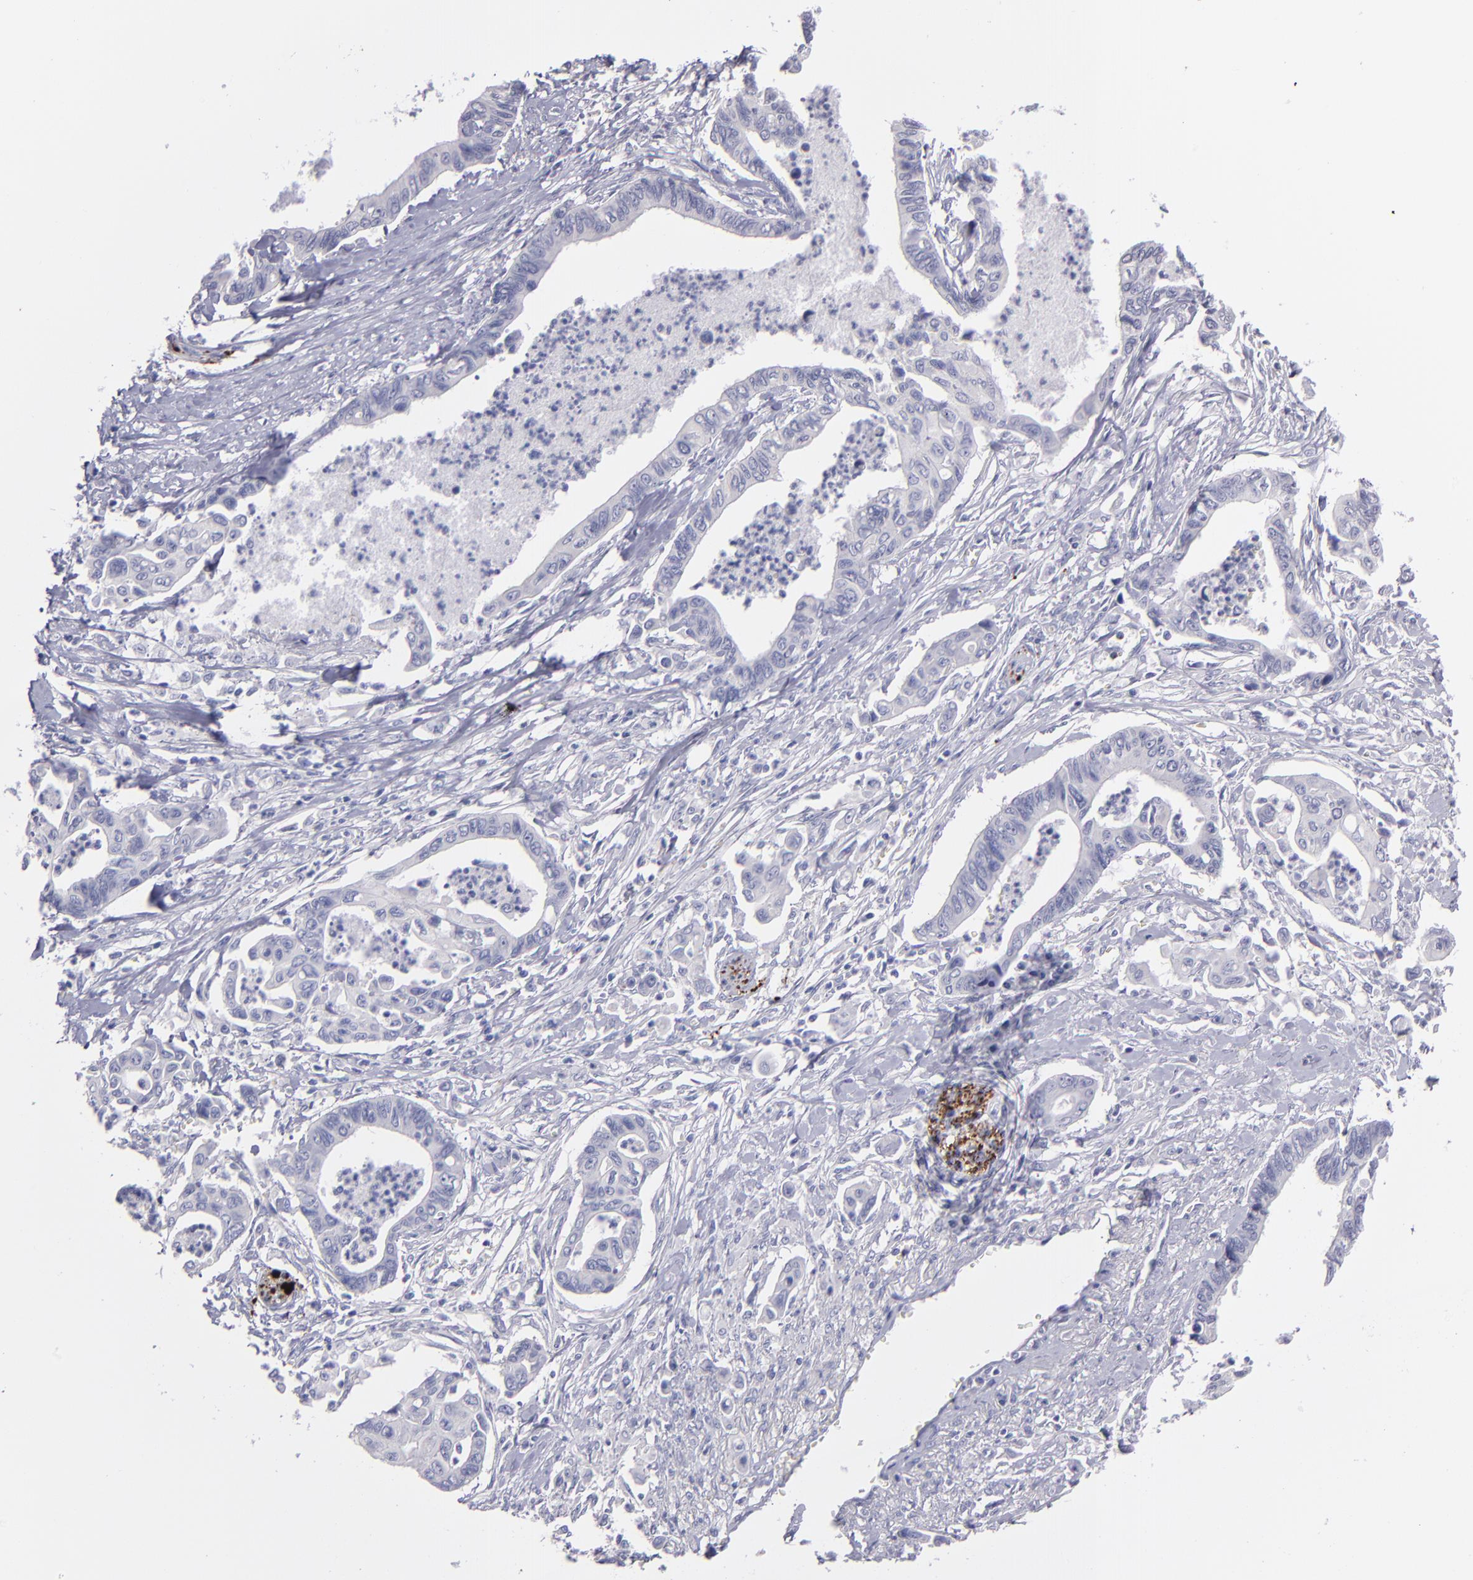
{"staining": {"intensity": "negative", "quantity": "none", "location": "none"}, "tissue": "pancreatic cancer", "cell_type": "Tumor cells", "image_type": "cancer", "snomed": [{"axis": "morphology", "description": "Adenocarcinoma, NOS"}, {"axis": "topography", "description": "Pancreas"}], "caption": "Immunohistochemistry (IHC) of pancreatic cancer demonstrates no expression in tumor cells.", "gene": "SNAP25", "patient": {"sex": "female", "age": 70}}